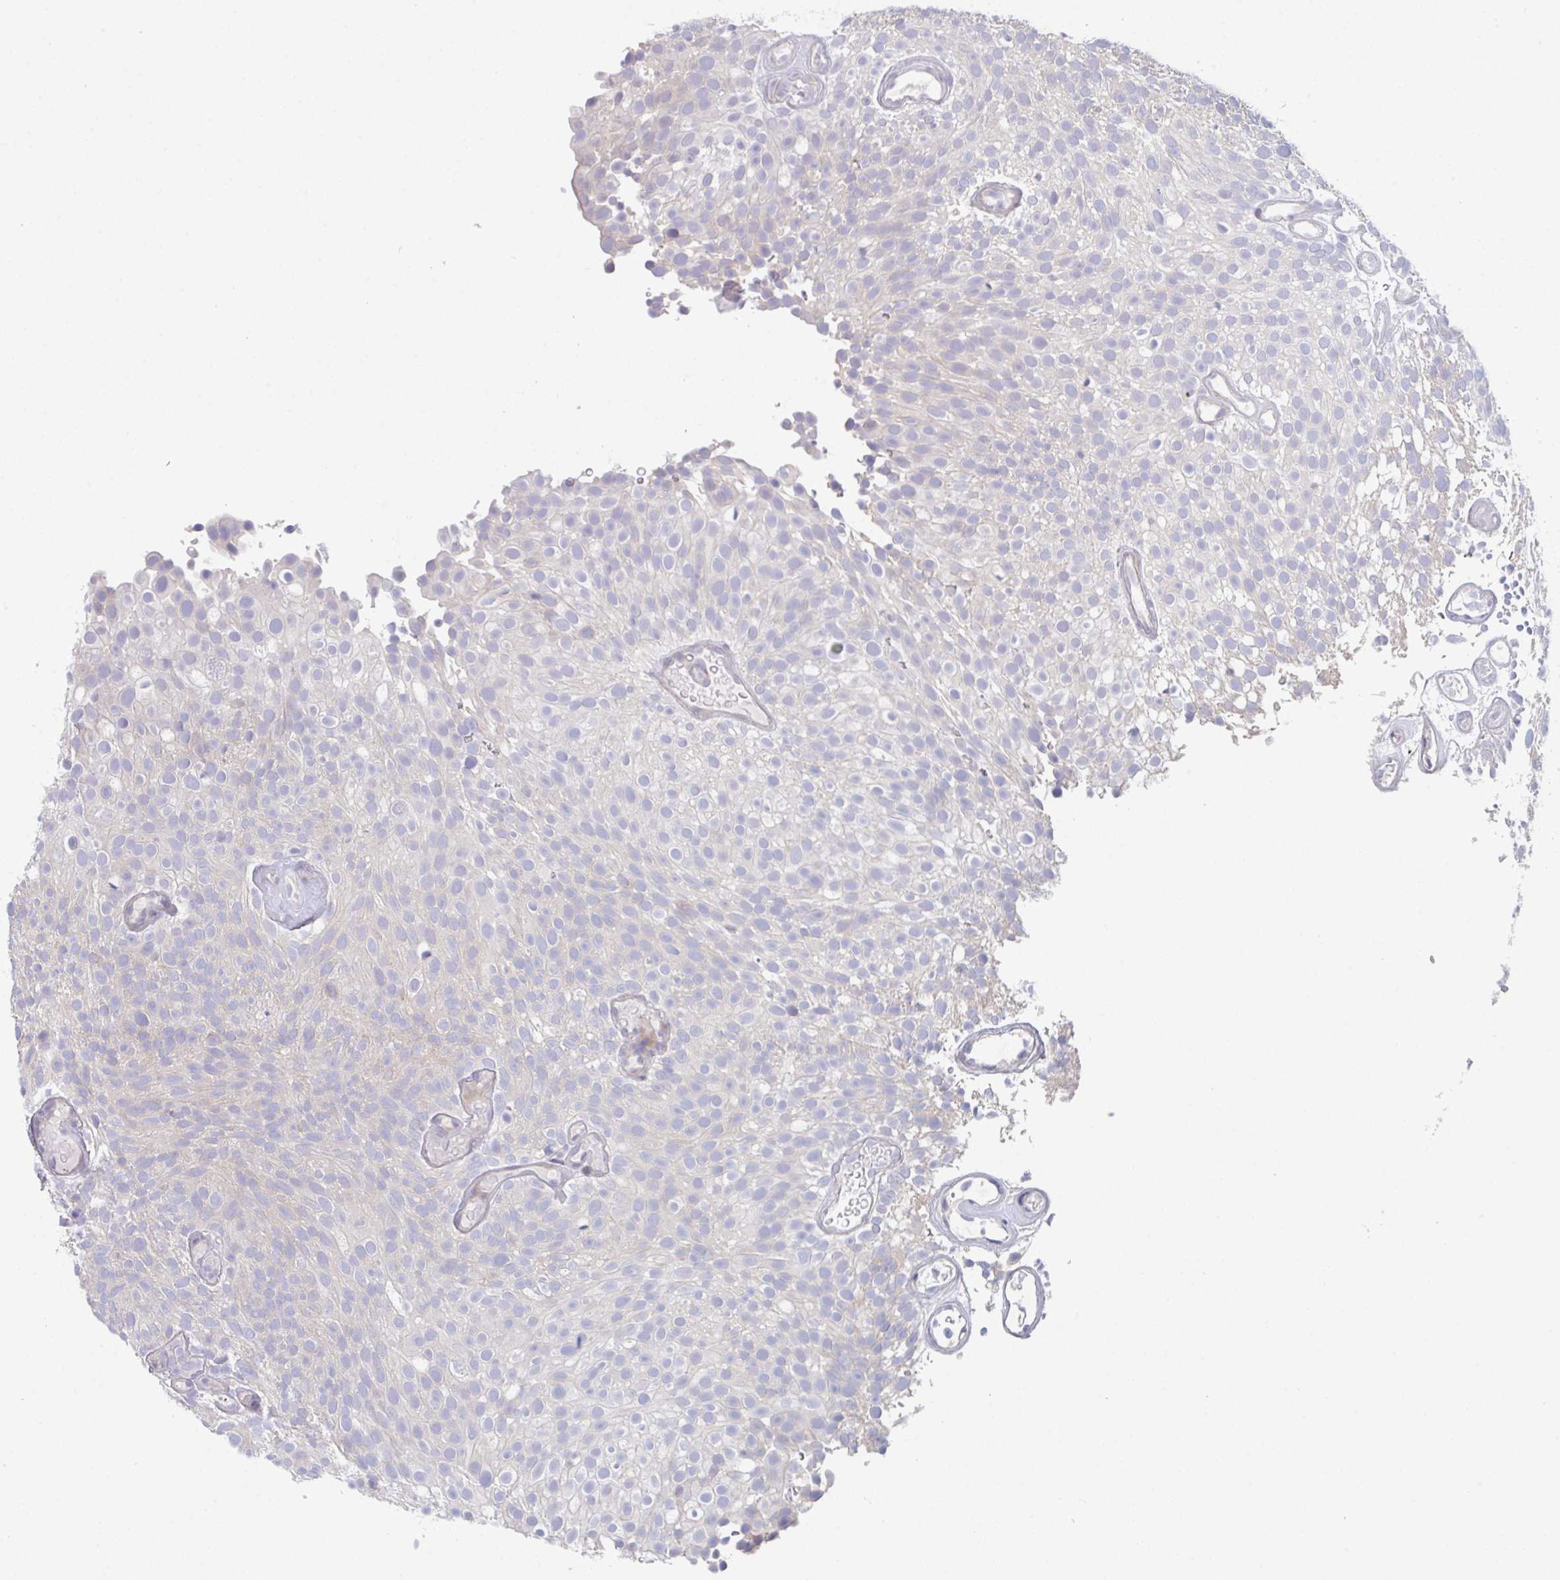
{"staining": {"intensity": "negative", "quantity": "none", "location": "none"}, "tissue": "urothelial cancer", "cell_type": "Tumor cells", "image_type": "cancer", "snomed": [{"axis": "morphology", "description": "Urothelial carcinoma, Low grade"}, {"axis": "topography", "description": "Urinary bladder"}], "caption": "This is an IHC photomicrograph of human urothelial cancer. There is no expression in tumor cells.", "gene": "PTPRD", "patient": {"sex": "male", "age": 78}}